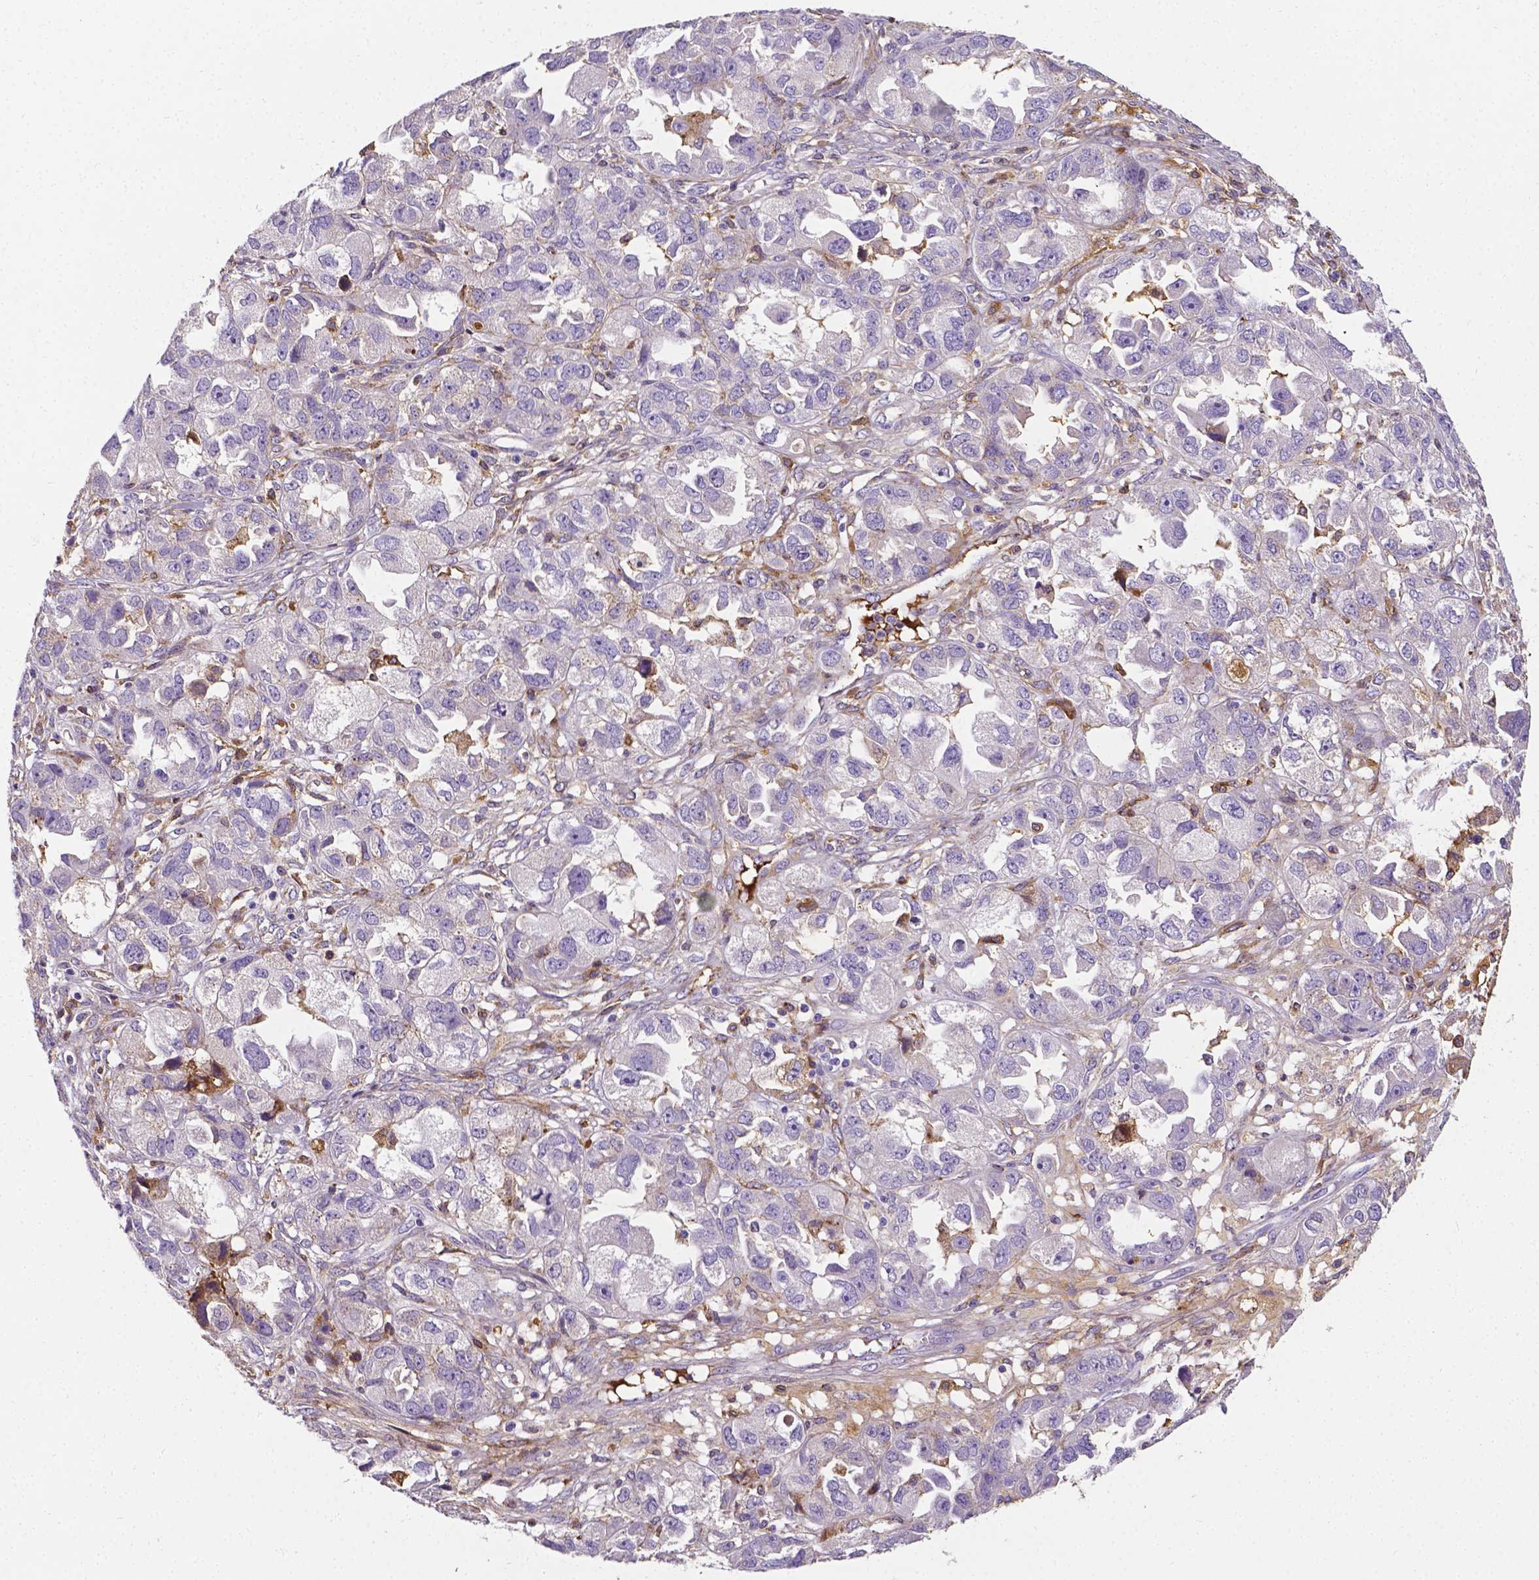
{"staining": {"intensity": "moderate", "quantity": "<25%", "location": "cytoplasmic/membranous"}, "tissue": "ovarian cancer", "cell_type": "Tumor cells", "image_type": "cancer", "snomed": [{"axis": "morphology", "description": "Cystadenocarcinoma, serous, NOS"}, {"axis": "topography", "description": "Ovary"}], "caption": "Brown immunohistochemical staining in human ovarian serous cystadenocarcinoma reveals moderate cytoplasmic/membranous expression in about <25% of tumor cells.", "gene": "APOE", "patient": {"sex": "female", "age": 84}}